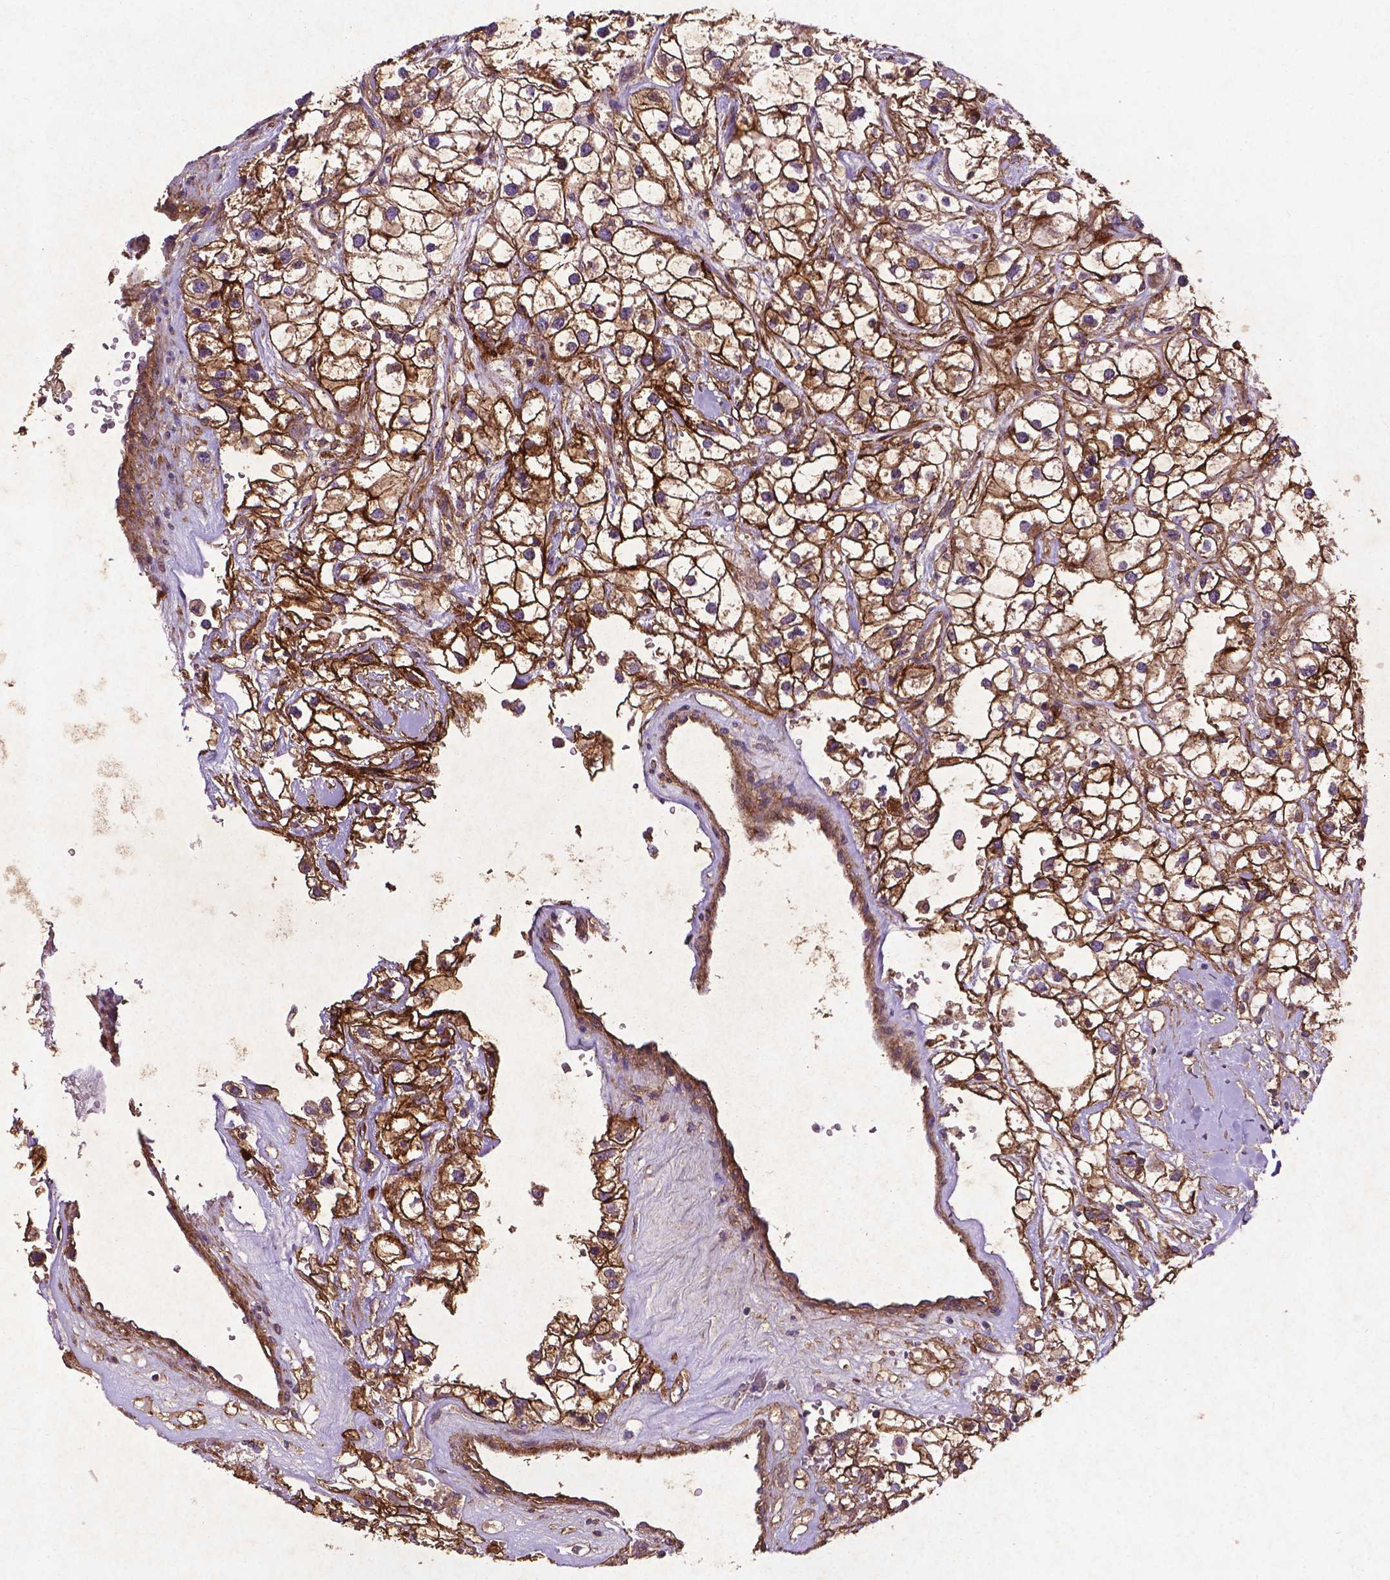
{"staining": {"intensity": "moderate", "quantity": ">75%", "location": "cytoplasmic/membranous"}, "tissue": "renal cancer", "cell_type": "Tumor cells", "image_type": "cancer", "snomed": [{"axis": "morphology", "description": "Adenocarcinoma, NOS"}, {"axis": "topography", "description": "Kidney"}], "caption": "The histopathology image displays a brown stain indicating the presence of a protein in the cytoplasmic/membranous of tumor cells in renal cancer.", "gene": "RRAS", "patient": {"sex": "male", "age": 59}}